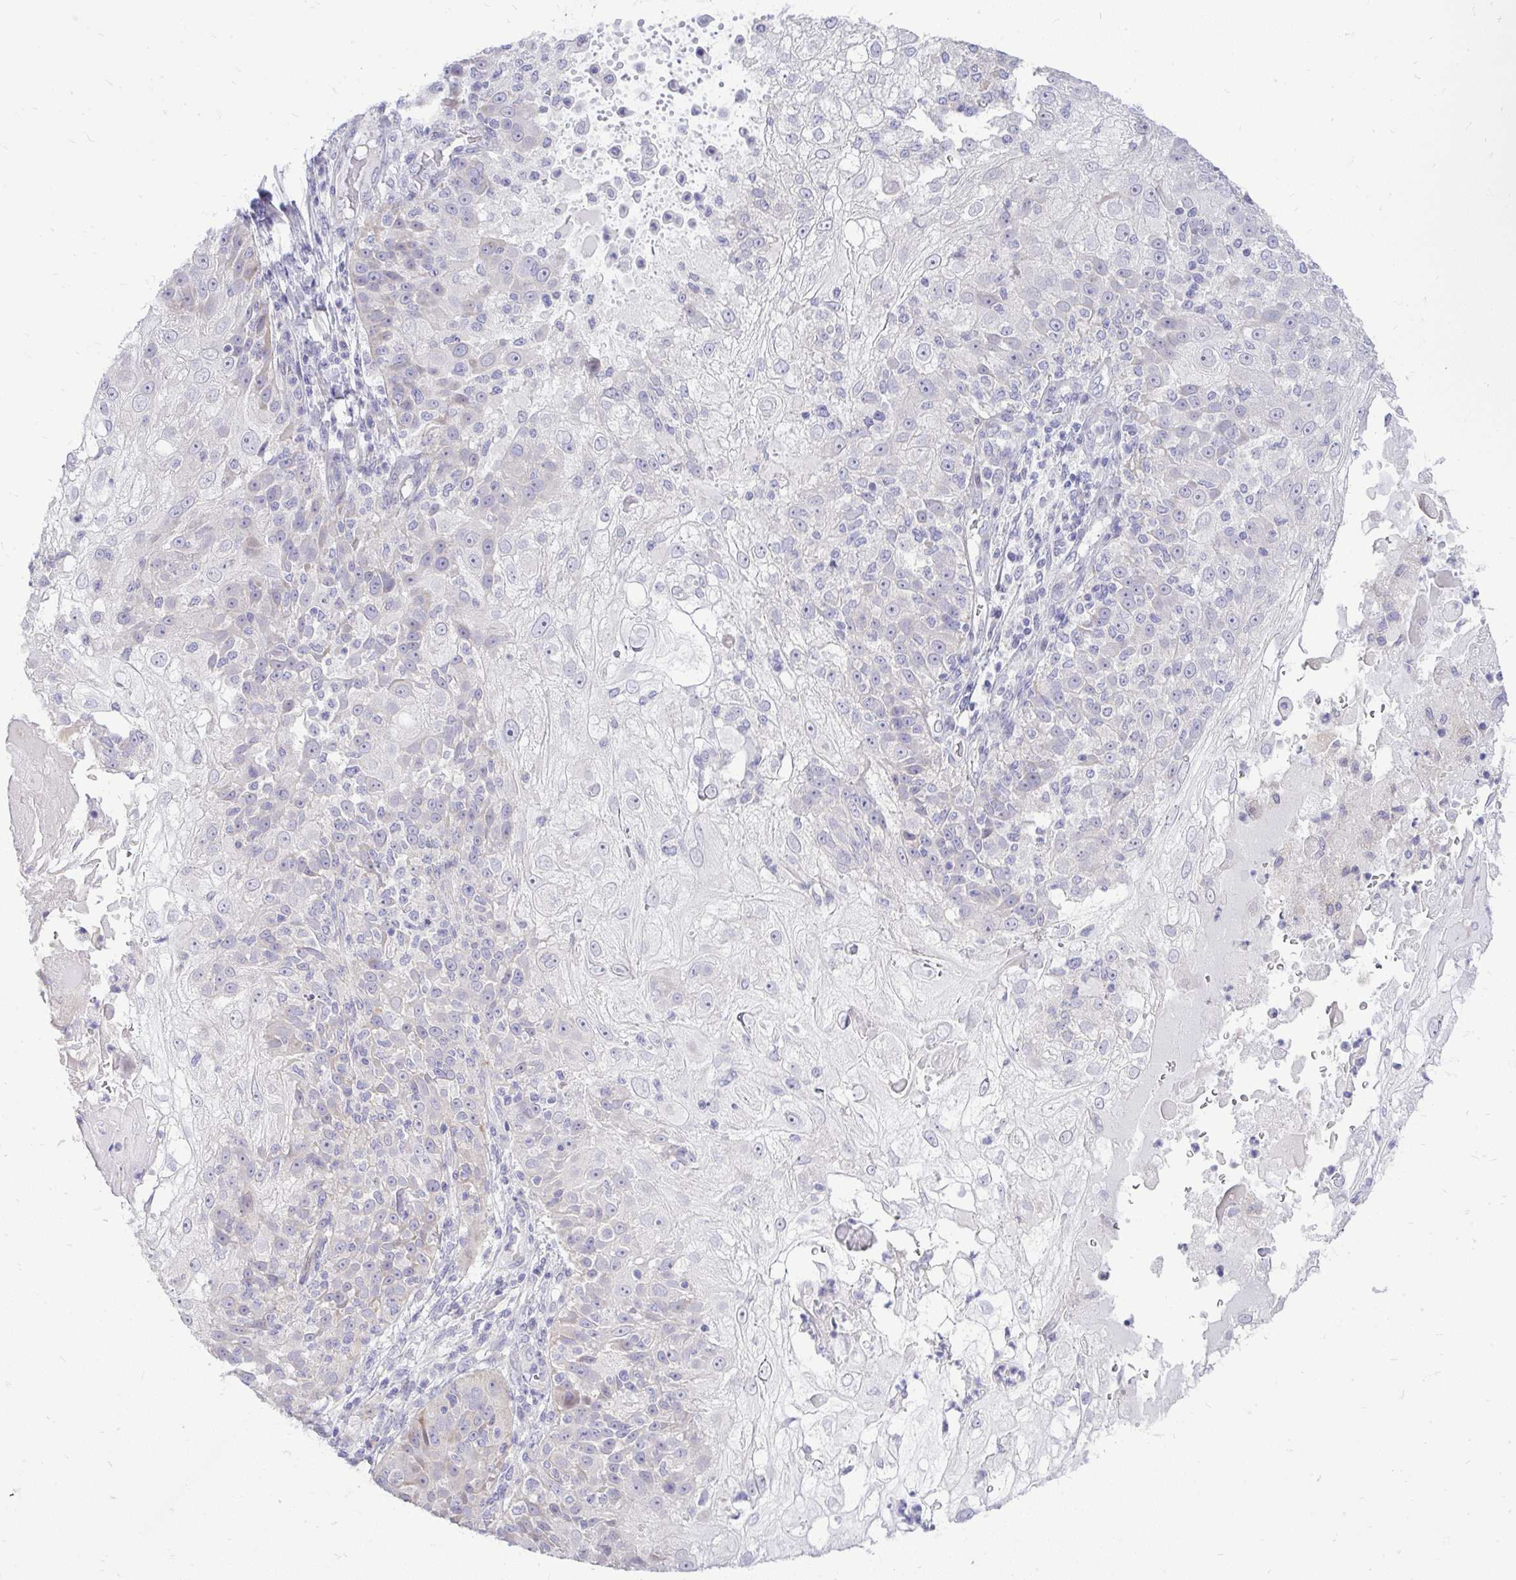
{"staining": {"intensity": "negative", "quantity": "none", "location": "none"}, "tissue": "skin cancer", "cell_type": "Tumor cells", "image_type": "cancer", "snomed": [{"axis": "morphology", "description": "Normal tissue, NOS"}, {"axis": "morphology", "description": "Squamous cell carcinoma, NOS"}, {"axis": "topography", "description": "Skin"}], "caption": "The immunohistochemistry image has no significant positivity in tumor cells of skin squamous cell carcinoma tissue. Brightfield microscopy of immunohistochemistry stained with DAB (brown) and hematoxylin (blue), captured at high magnification.", "gene": "OR8D1", "patient": {"sex": "female", "age": 83}}